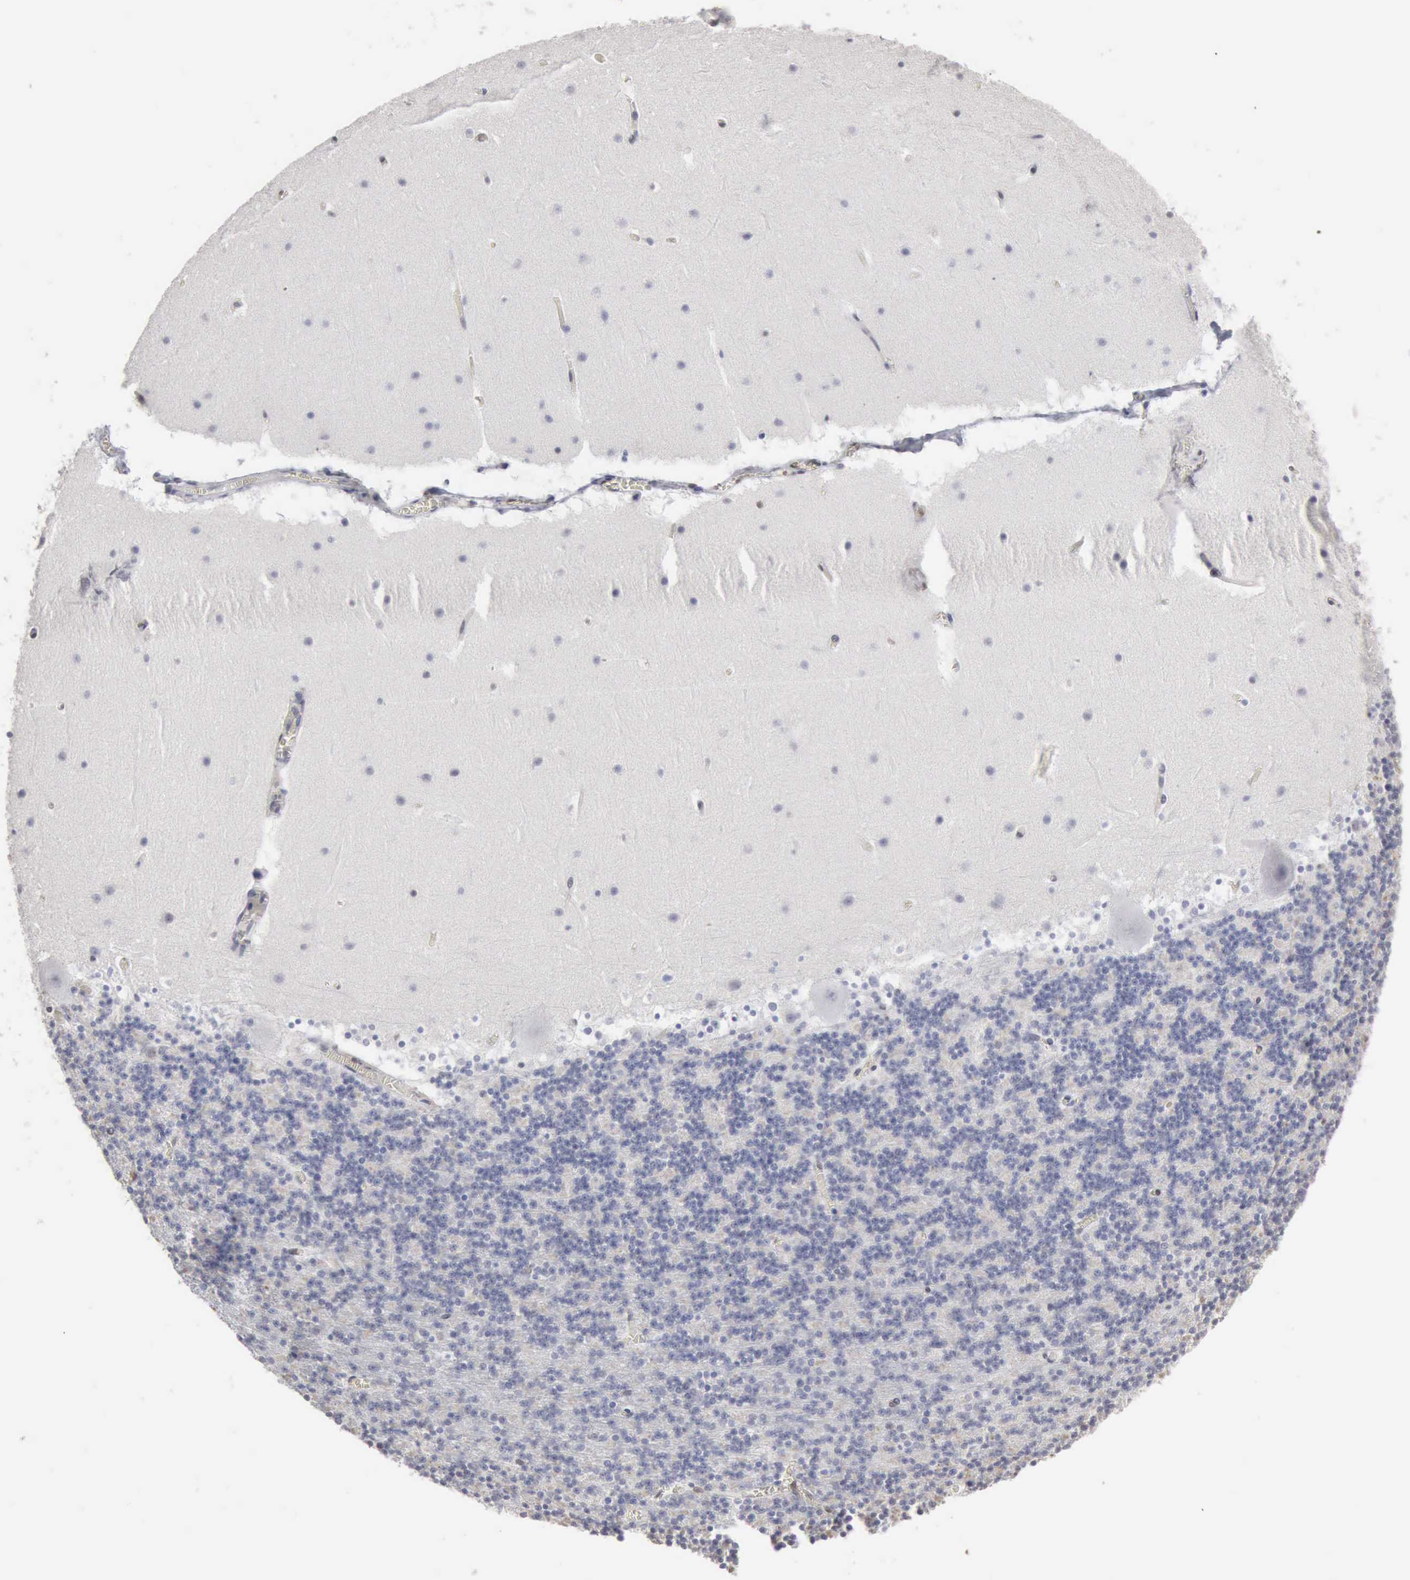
{"staining": {"intensity": "negative", "quantity": "none", "location": "none"}, "tissue": "cerebellum", "cell_type": "Cells in granular layer", "image_type": "normal", "snomed": [{"axis": "morphology", "description": "Normal tissue, NOS"}, {"axis": "topography", "description": "Cerebellum"}], "caption": "An image of human cerebellum is negative for staining in cells in granular layer. (Immunohistochemistry (ihc), brightfield microscopy, high magnification).", "gene": "STAT1", "patient": {"sex": "male", "age": 45}}